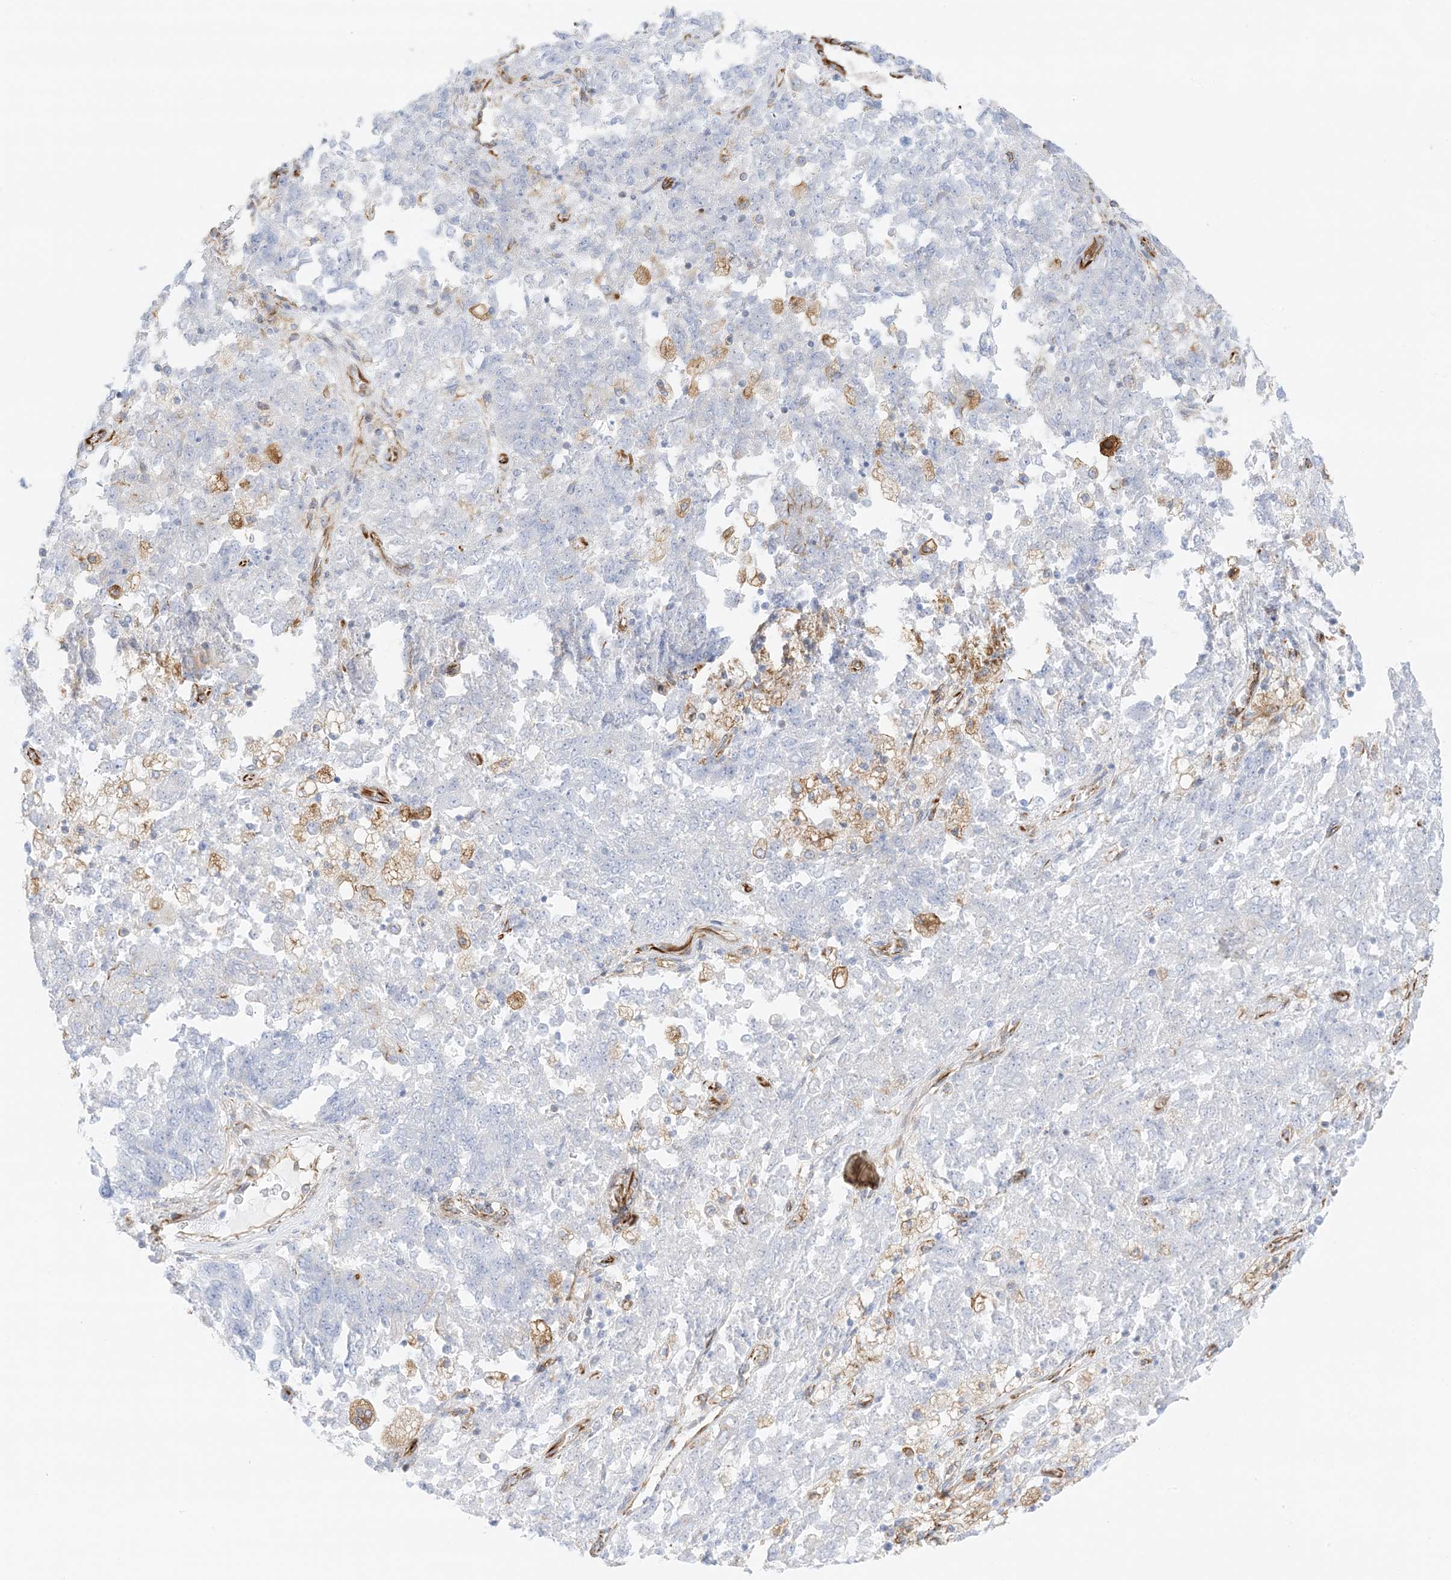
{"staining": {"intensity": "negative", "quantity": "none", "location": "none"}, "tissue": "endometrial cancer", "cell_type": "Tumor cells", "image_type": "cancer", "snomed": [{"axis": "morphology", "description": "Adenocarcinoma, NOS"}, {"axis": "topography", "description": "Endometrium"}], "caption": "An IHC photomicrograph of endometrial cancer (adenocarcinoma) is shown. There is no staining in tumor cells of endometrial cancer (adenocarcinoma). The staining is performed using DAB brown chromogen with nuclei counter-stained in using hematoxylin.", "gene": "PID1", "patient": {"sex": "female", "age": 80}}